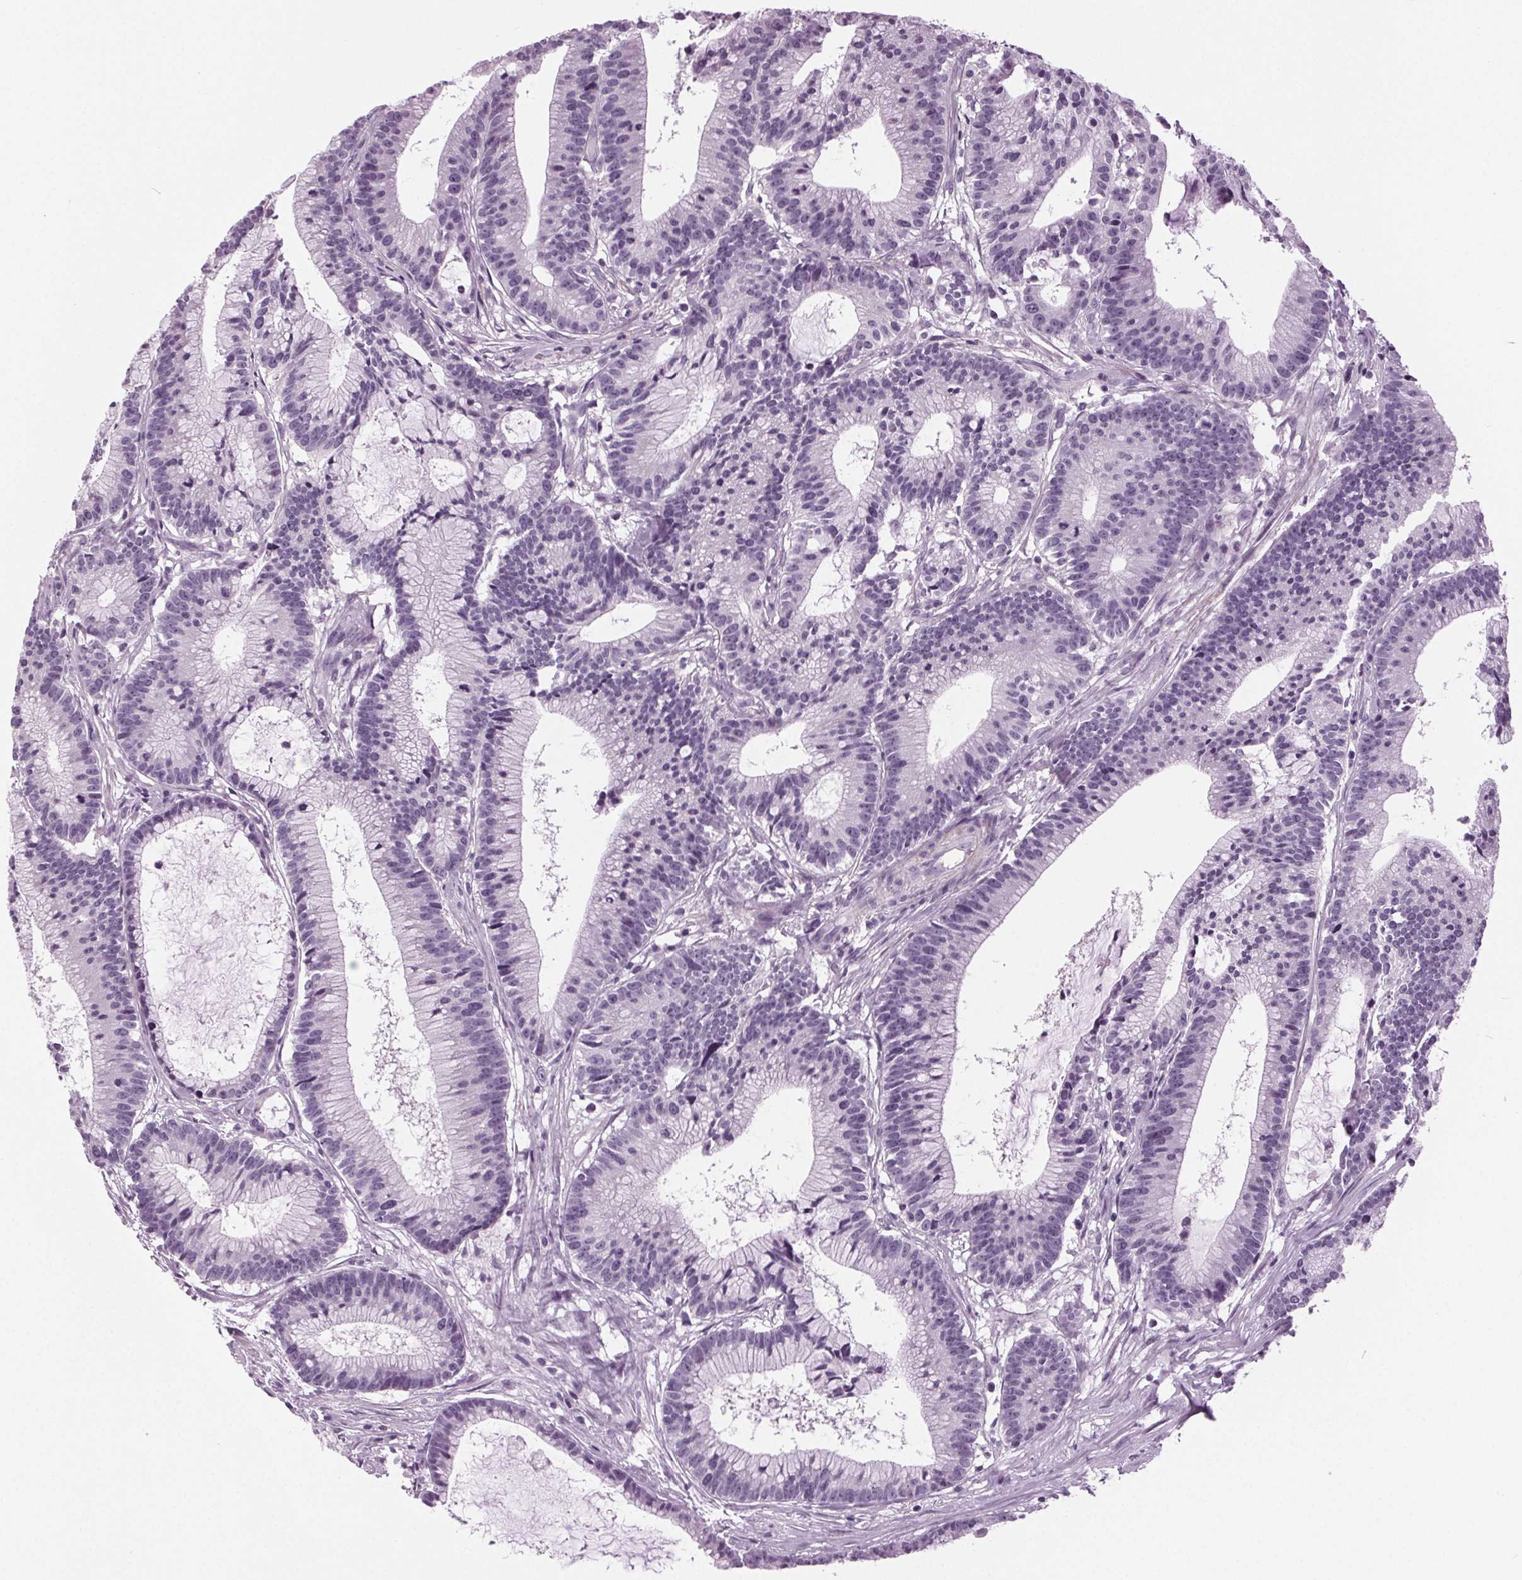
{"staining": {"intensity": "negative", "quantity": "none", "location": "none"}, "tissue": "colorectal cancer", "cell_type": "Tumor cells", "image_type": "cancer", "snomed": [{"axis": "morphology", "description": "Adenocarcinoma, NOS"}, {"axis": "topography", "description": "Colon"}], "caption": "This is an immunohistochemistry micrograph of human adenocarcinoma (colorectal). There is no expression in tumor cells.", "gene": "DNAH12", "patient": {"sex": "female", "age": 78}}